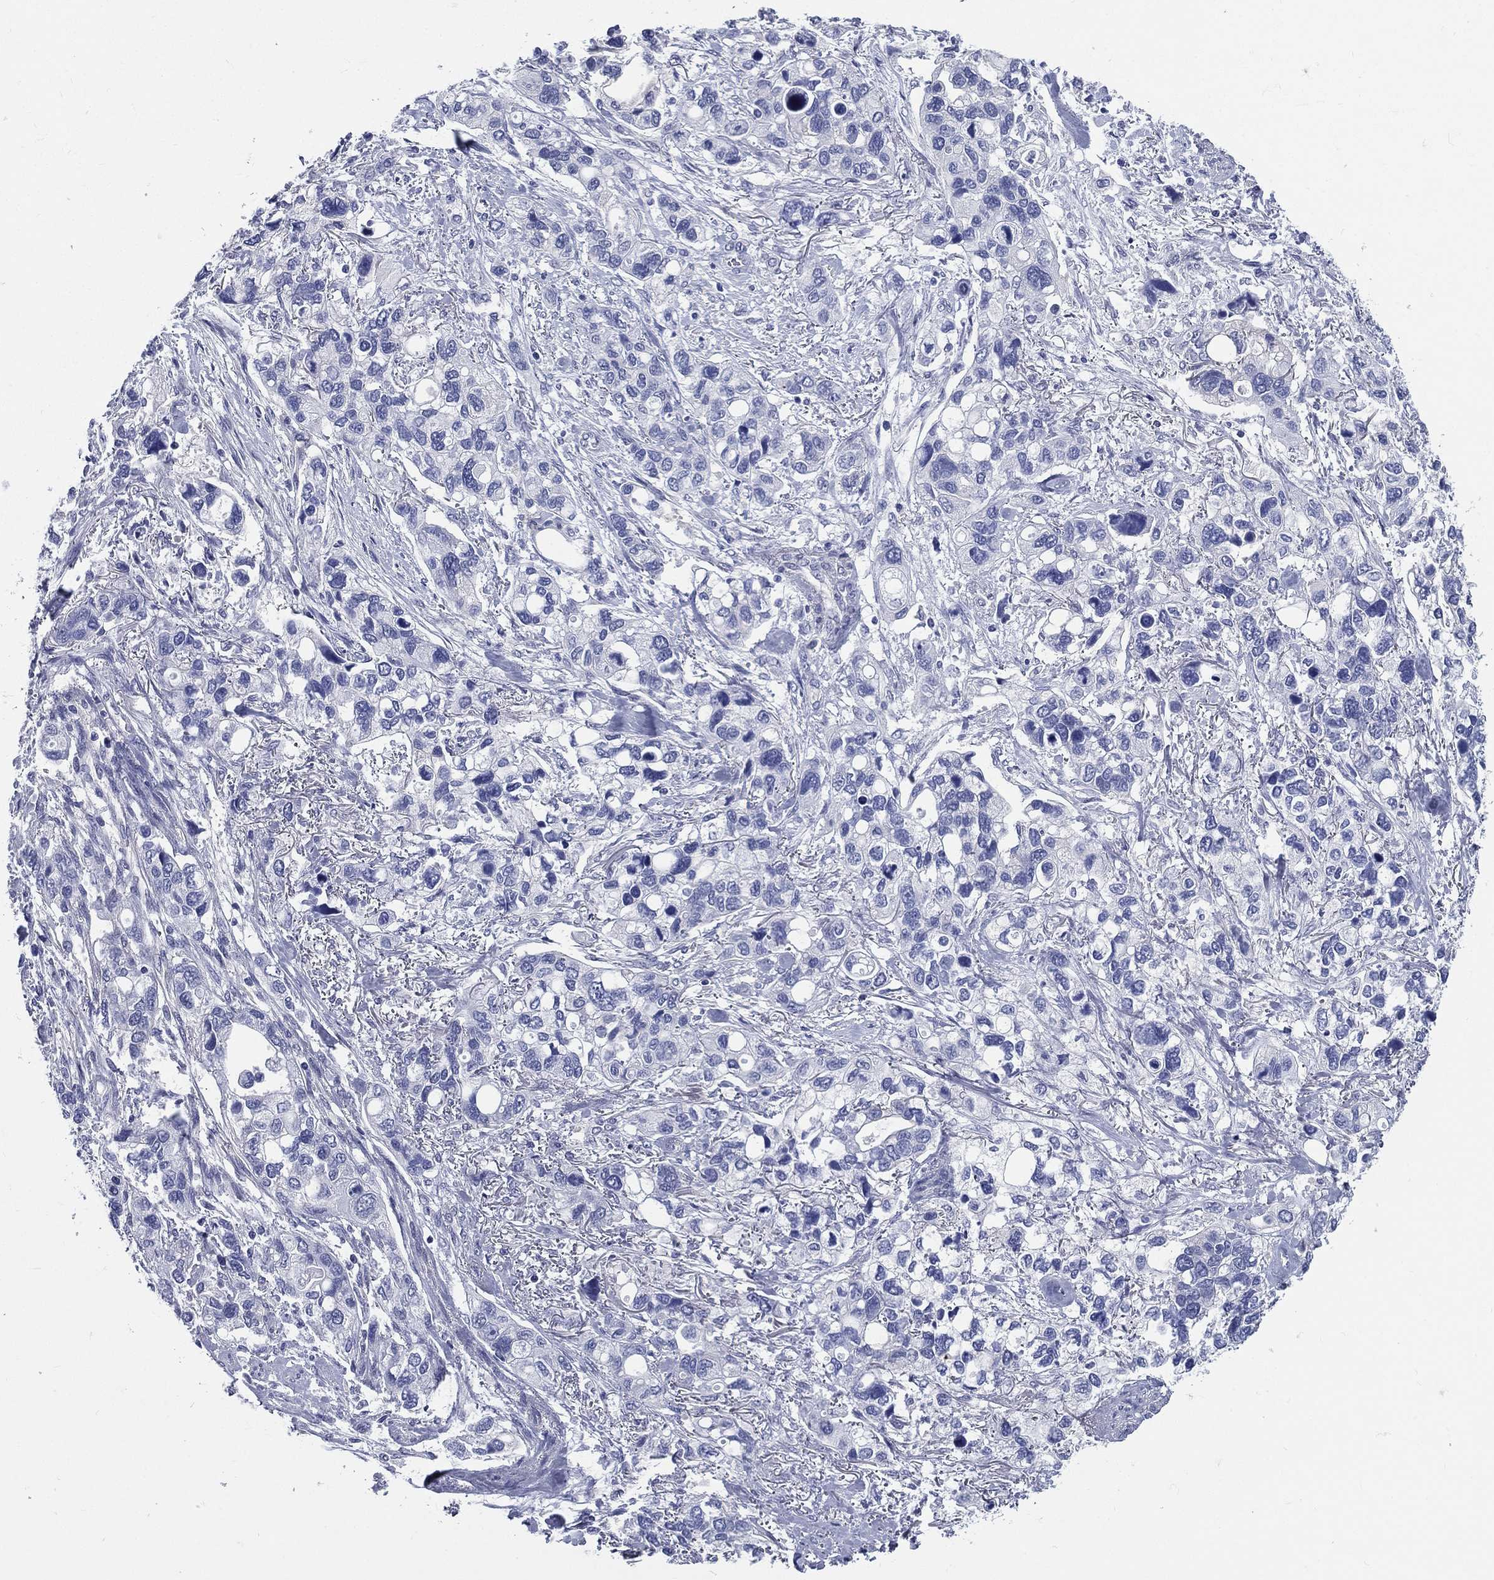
{"staining": {"intensity": "negative", "quantity": "none", "location": "none"}, "tissue": "stomach cancer", "cell_type": "Tumor cells", "image_type": "cancer", "snomed": [{"axis": "morphology", "description": "Adenocarcinoma, NOS"}, {"axis": "topography", "description": "Stomach, upper"}], "caption": "Photomicrograph shows no protein positivity in tumor cells of adenocarcinoma (stomach) tissue. (Stains: DAB immunohistochemistry with hematoxylin counter stain, Microscopy: brightfield microscopy at high magnification).", "gene": "DPYS", "patient": {"sex": "female", "age": 81}}